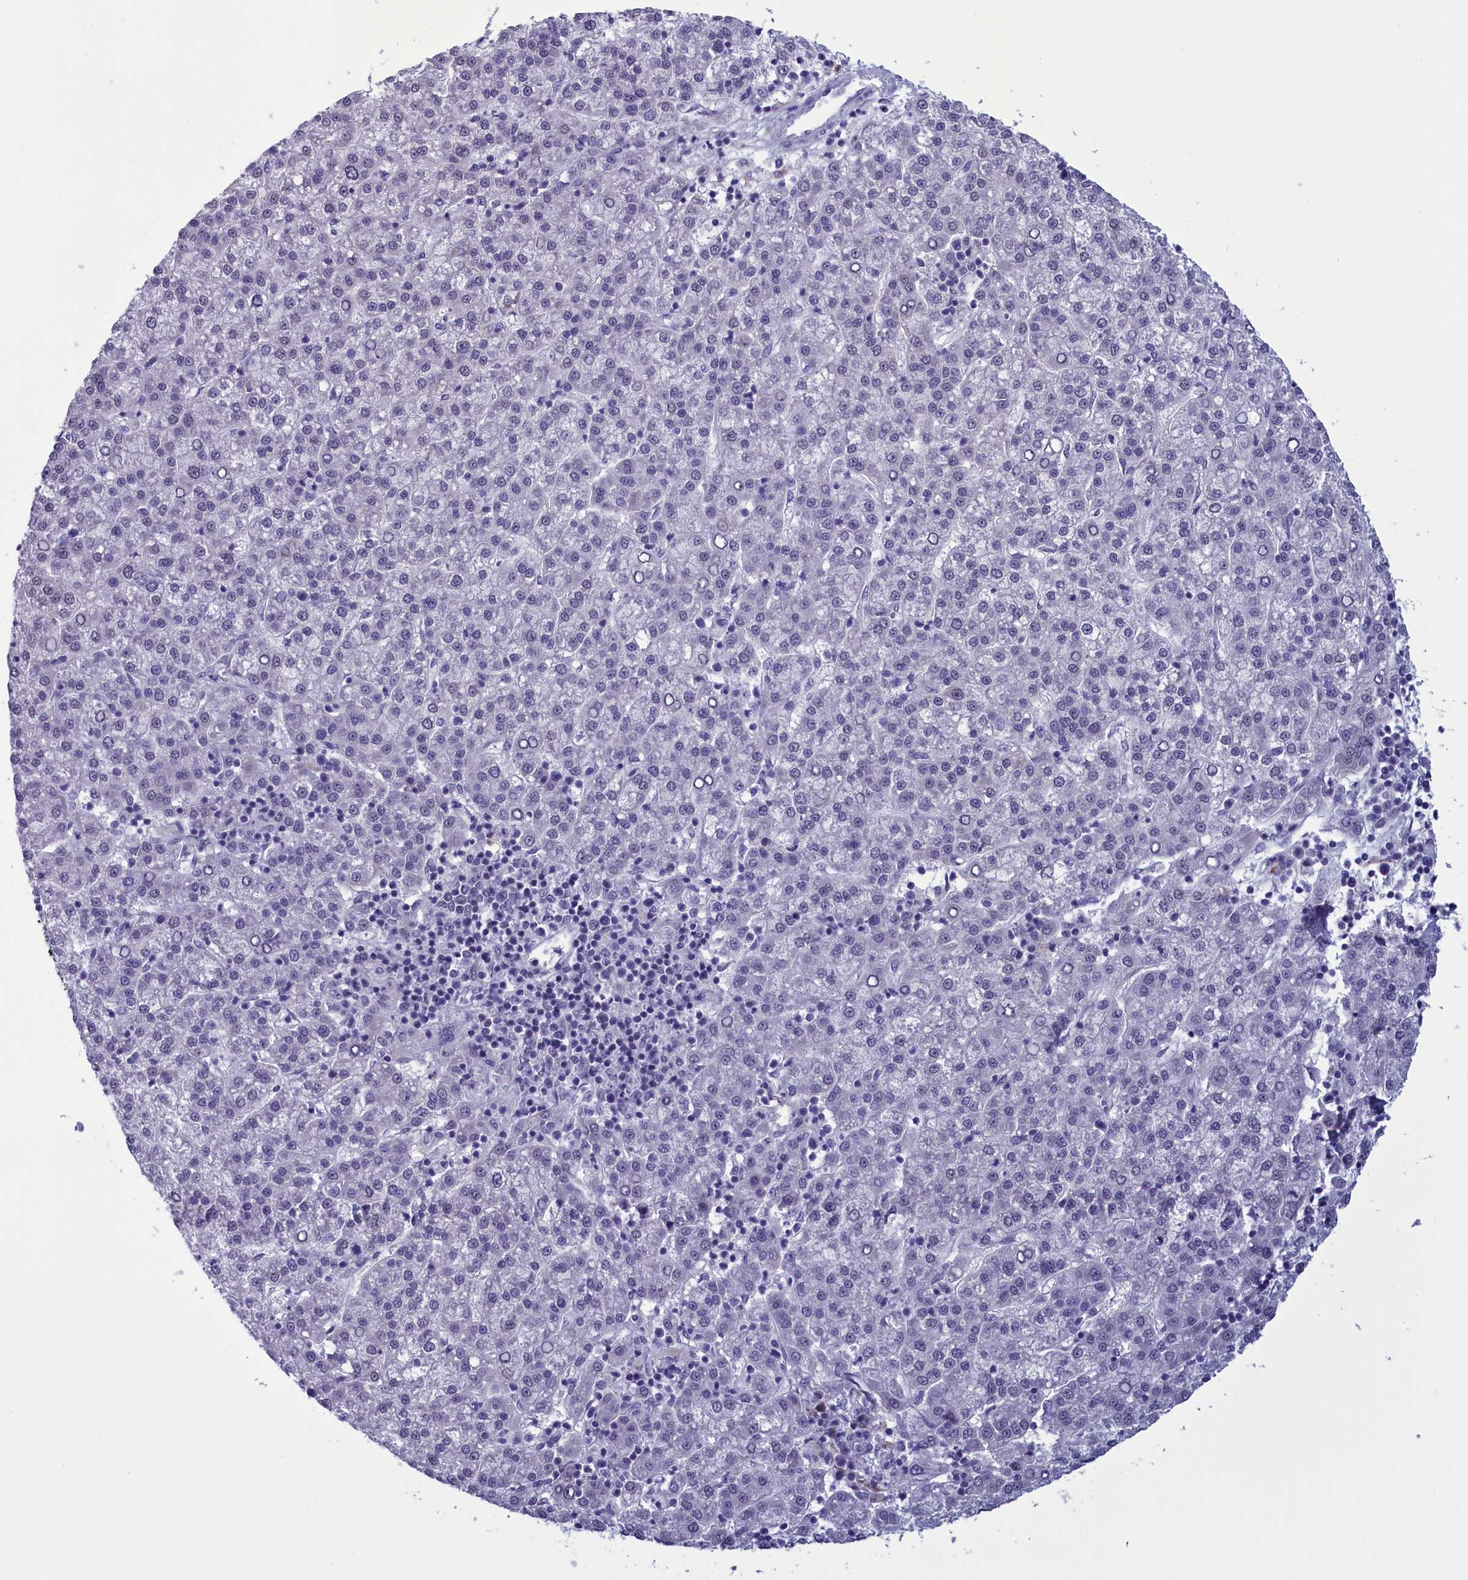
{"staining": {"intensity": "negative", "quantity": "none", "location": "none"}, "tissue": "liver cancer", "cell_type": "Tumor cells", "image_type": "cancer", "snomed": [{"axis": "morphology", "description": "Carcinoma, Hepatocellular, NOS"}, {"axis": "topography", "description": "Liver"}], "caption": "A high-resolution image shows immunohistochemistry staining of hepatocellular carcinoma (liver), which shows no significant staining in tumor cells.", "gene": "PARS2", "patient": {"sex": "female", "age": 58}}